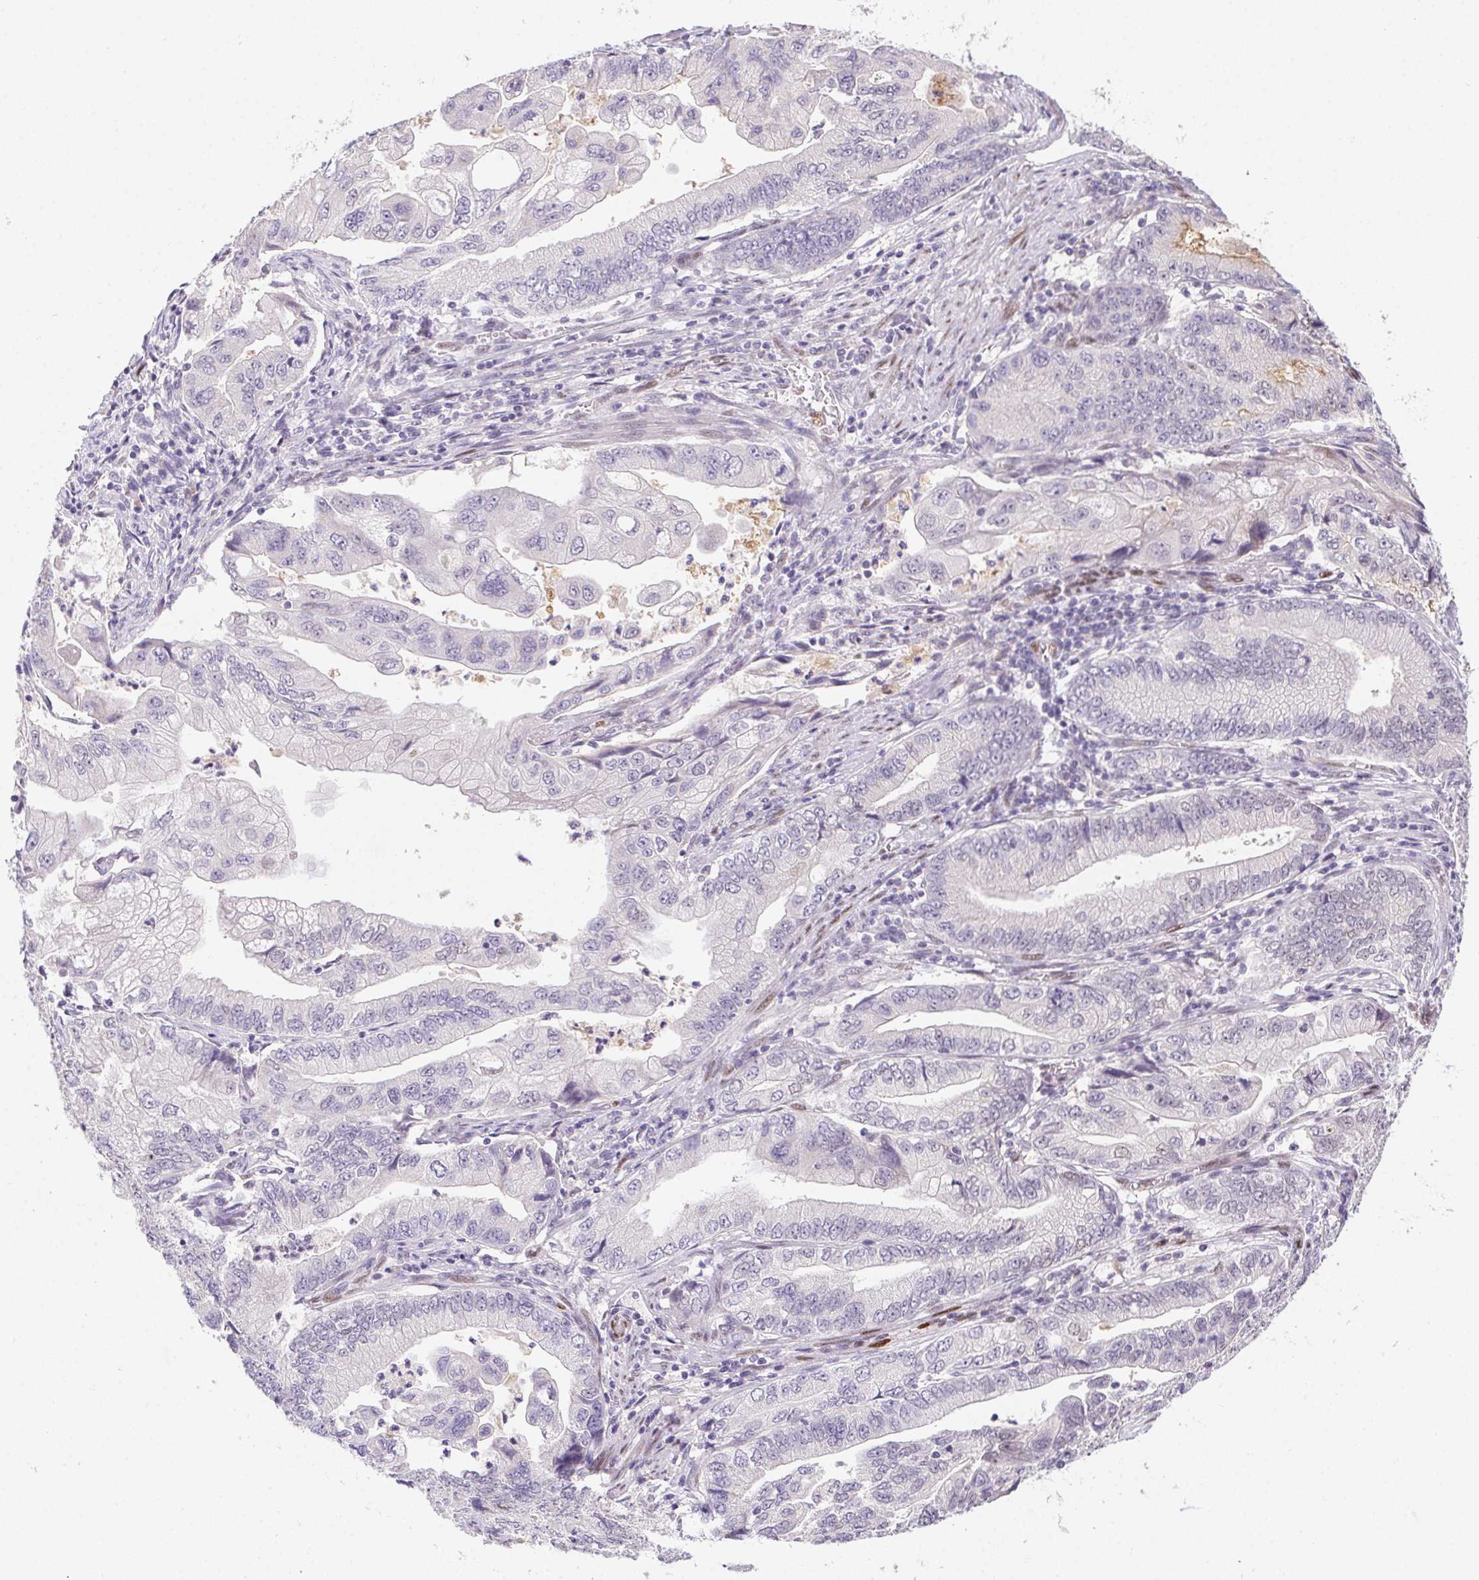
{"staining": {"intensity": "negative", "quantity": "none", "location": "none"}, "tissue": "stomach cancer", "cell_type": "Tumor cells", "image_type": "cancer", "snomed": [{"axis": "morphology", "description": "Adenocarcinoma, NOS"}, {"axis": "topography", "description": "Pancreas"}, {"axis": "topography", "description": "Stomach, upper"}], "caption": "The photomicrograph exhibits no staining of tumor cells in adenocarcinoma (stomach).", "gene": "SP9", "patient": {"sex": "male", "age": 77}}